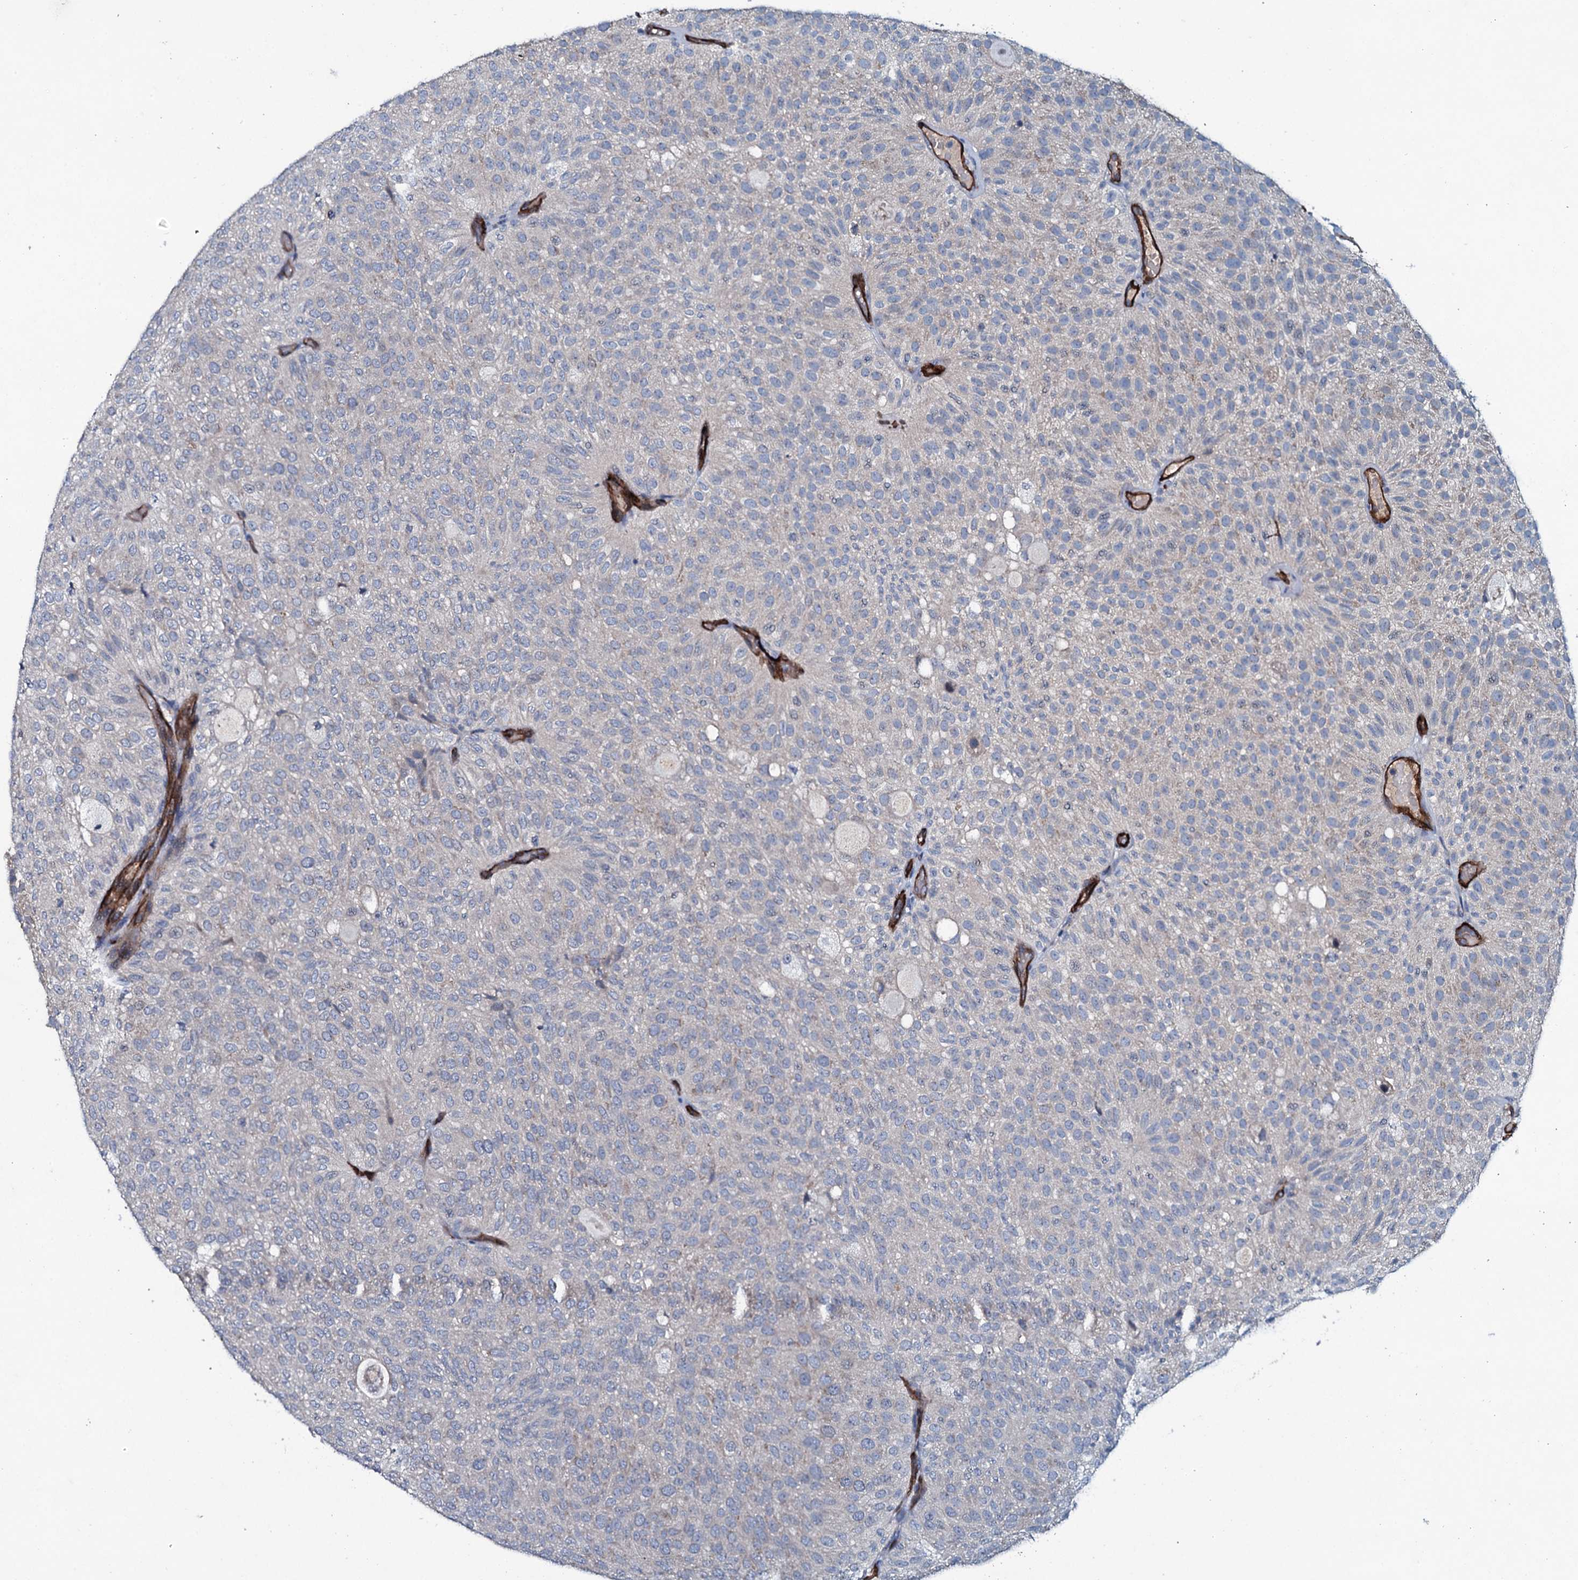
{"staining": {"intensity": "negative", "quantity": "none", "location": "none"}, "tissue": "urothelial cancer", "cell_type": "Tumor cells", "image_type": "cancer", "snomed": [{"axis": "morphology", "description": "Urothelial carcinoma, Low grade"}, {"axis": "topography", "description": "Urinary bladder"}], "caption": "Urothelial carcinoma (low-grade) was stained to show a protein in brown. There is no significant positivity in tumor cells.", "gene": "CLEC14A", "patient": {"sex": "male", "age": 78}}